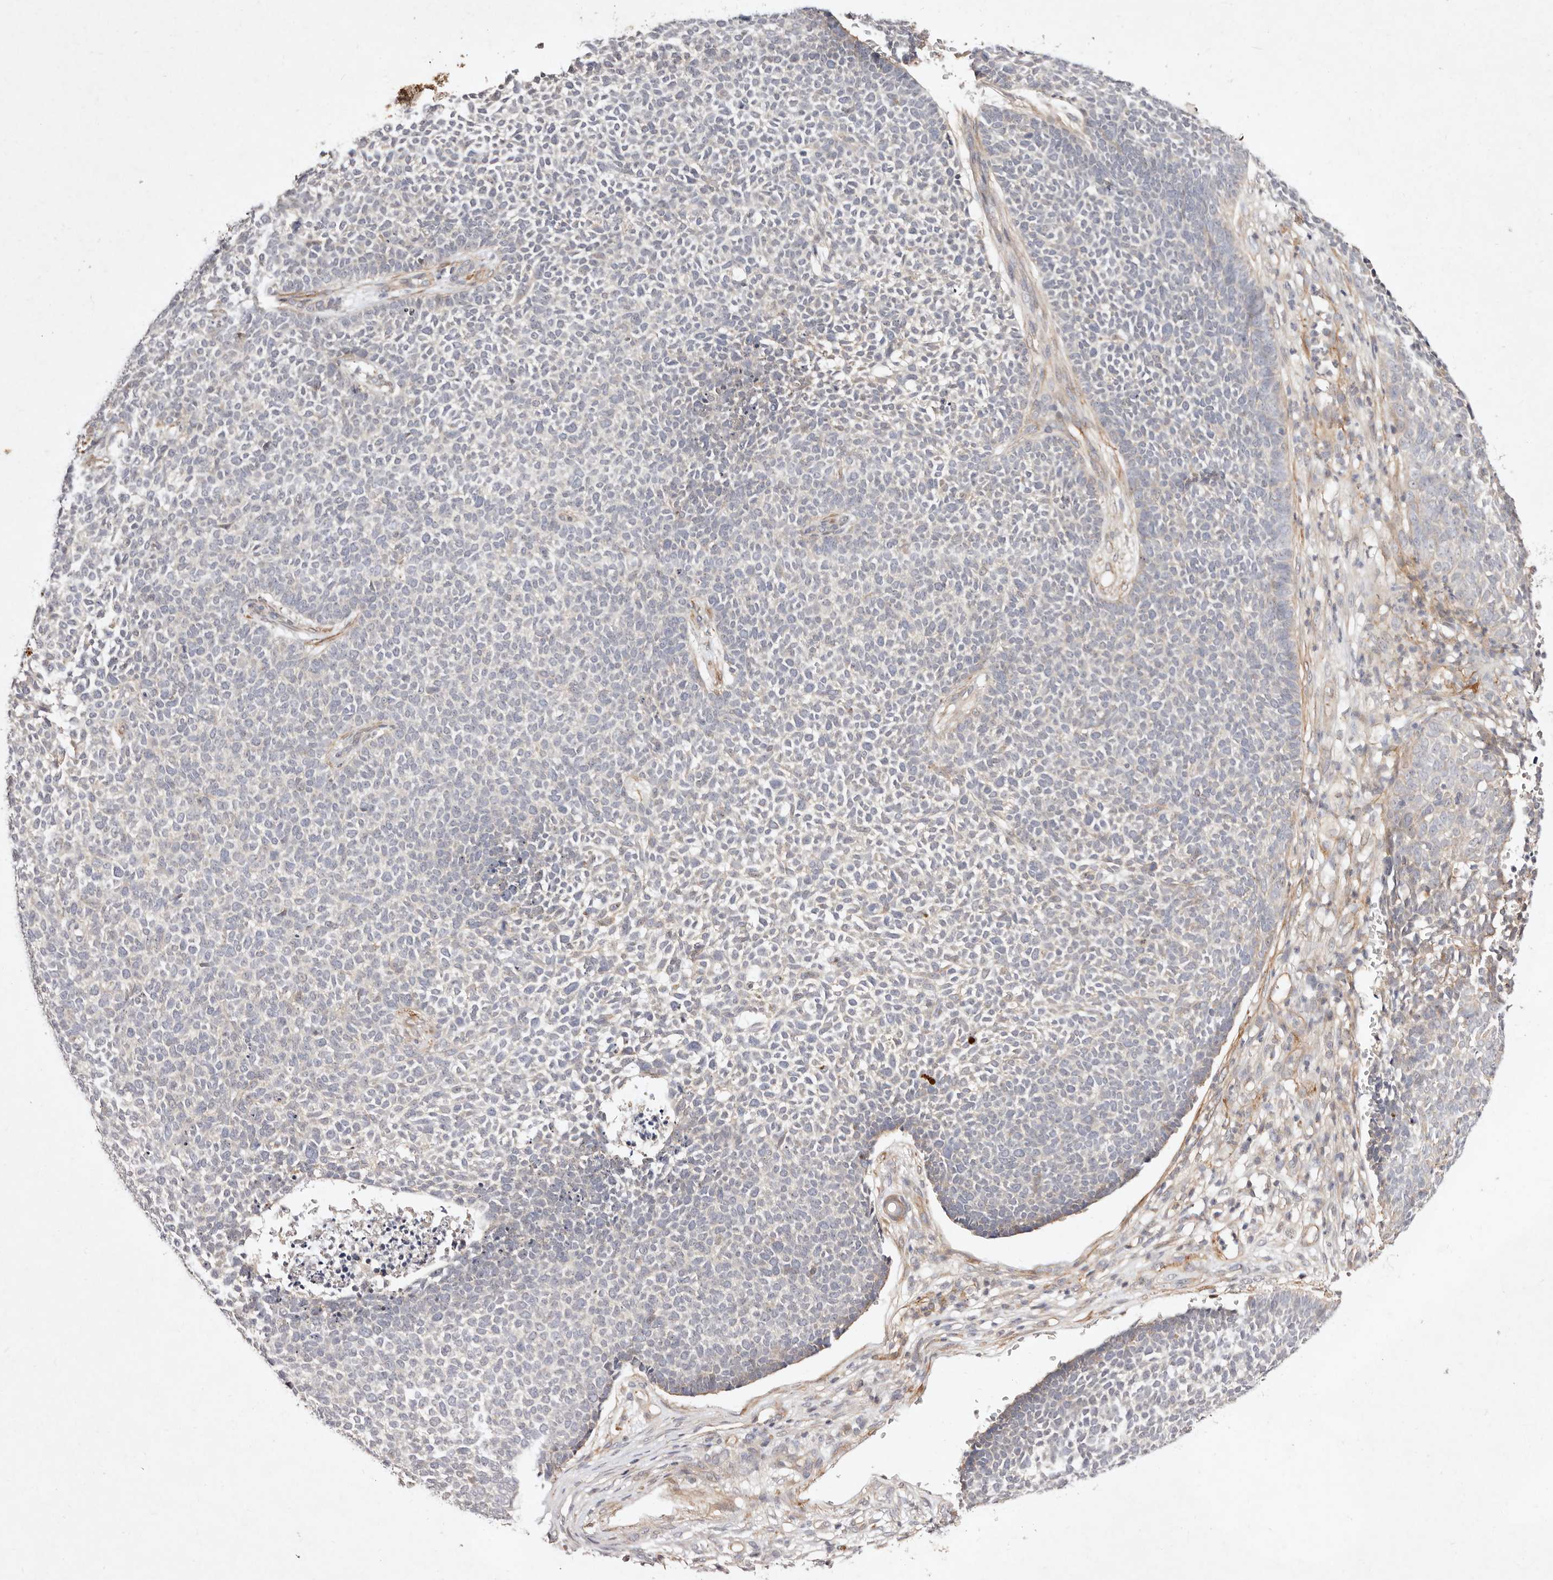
{"staining": {"intensity": "negative", "quantity": "none", "location": "none"}, "tissue": "skin cancer", "cell_type": "Tumor cells", "image_type": "cancer", "snomed": [{"axis": "morphology", "description": "Basal cell carcinoma"}, {"axis": "topography", "description": "Skin"}], "caption": "High magnification brightfield microscopy of skin cancer stained with DAB (brown) and counterstained with hematoxylin (blue): tumor cells show no significant staining.", "gene": "MTMR11", "patient": {"sex": "female", "age": 84}}